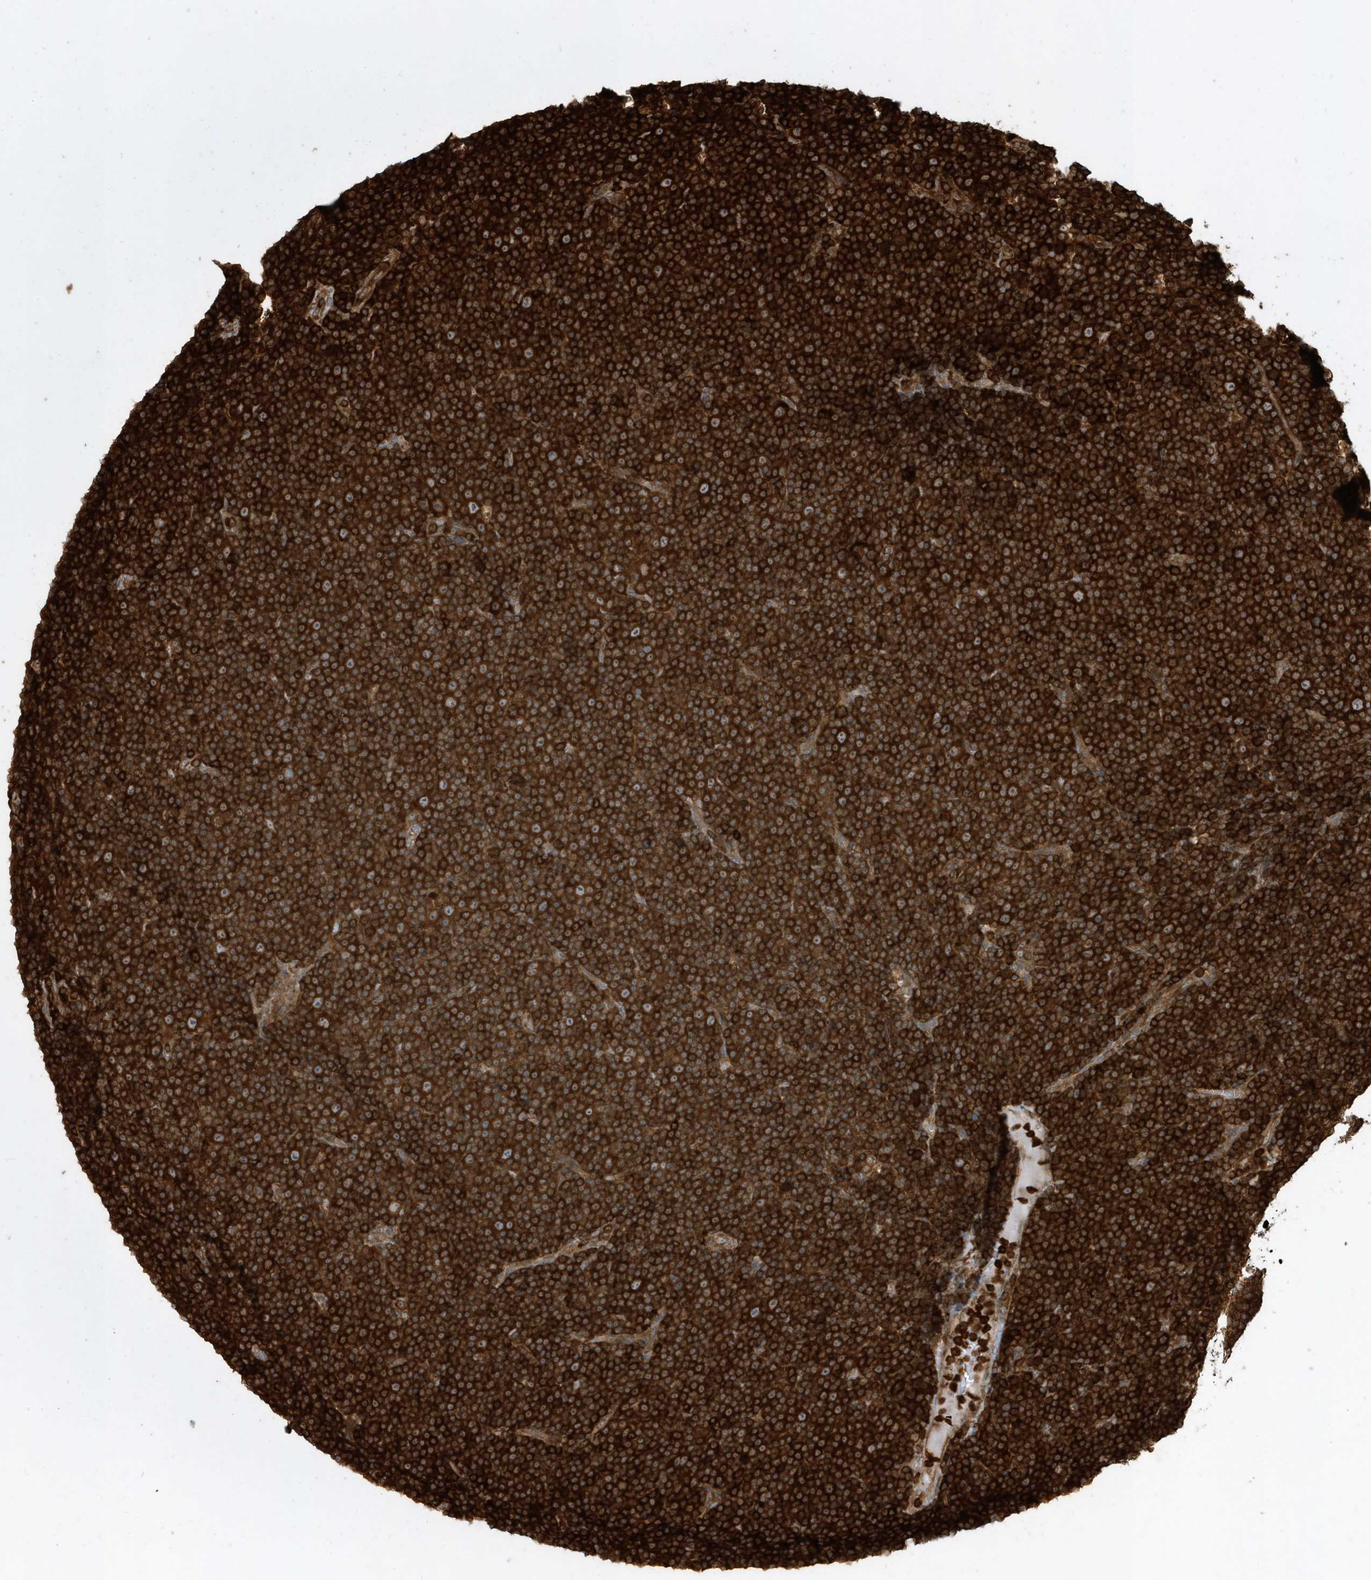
{"staining": {"intensity": "strong", "quantity": ">75%", "location": "cytoplasmic/membranous"}, "tissue": "lymphoma", "cell_type": "Tumor cells", "image_type": "cancer", "snomed": [{"axis": "morphology", "description": "Malignant lymphoma, non-Hodgkin's type, Low grade"}, {"axis": "topography", "description": "Lymph node"}], "caption": "A high amount of strong cytoplasmic/membranous staining is present in approximately >75% of tumor cells in lymphoma tissue.", "gene": "CLCN6", "patient": {"sex": "female", "age": 67}}